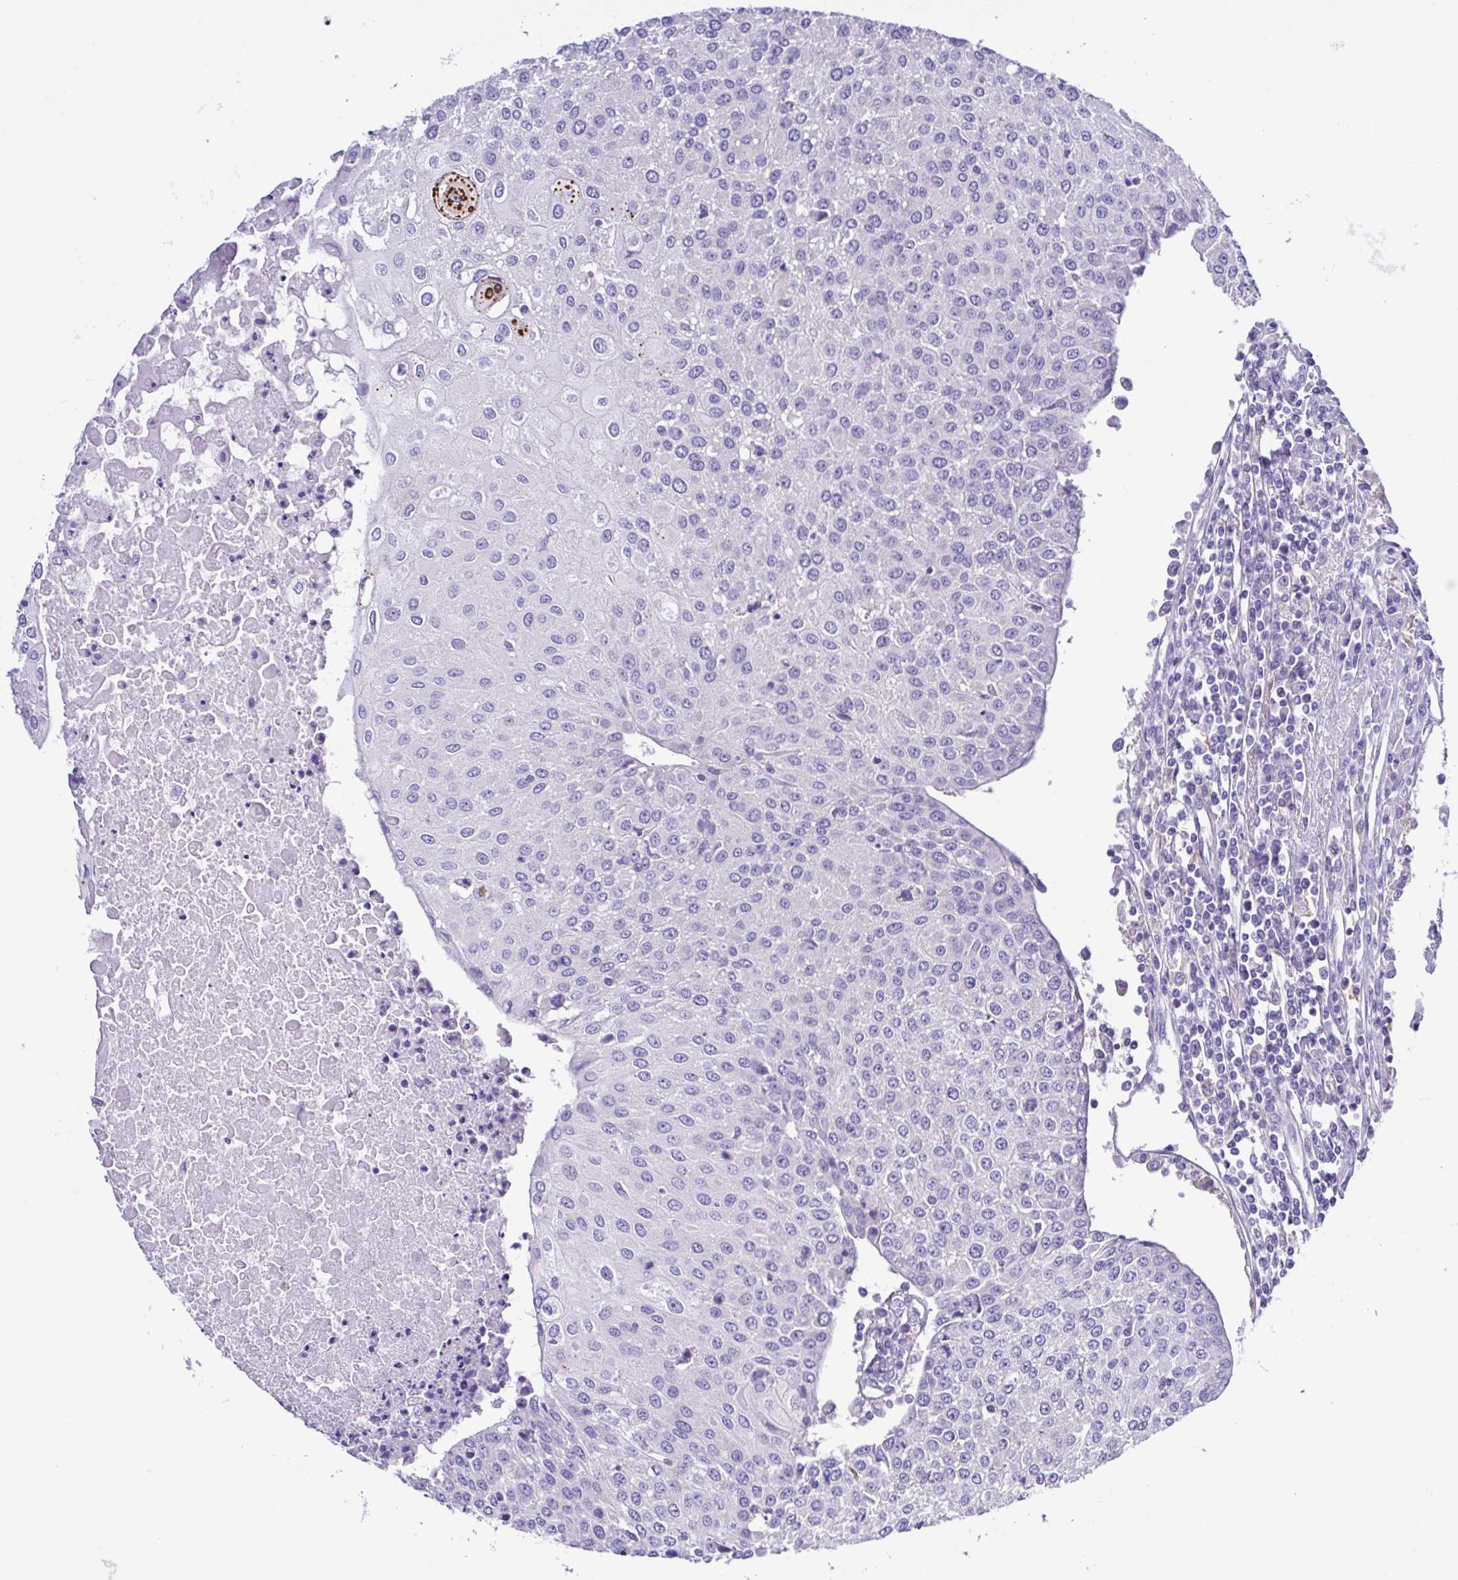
{"staining": {"intensity": "negative", "quantity": "none", "location": "none"}, "tissue": "urothelial cancer", "cell_type": "Tumor cells", "image_type": "cancer", "snomed": [{"axis": "morphology", "description": "Urothelial carcinoma, High grade"}, {"axis": "topography", "description": "Urinary bladder"}], "caption": "Tumor cells are negative for brown protein staining in urothelial cancer.", "gene": "CD72", "patient": {"sex": "female", "age": 85}}